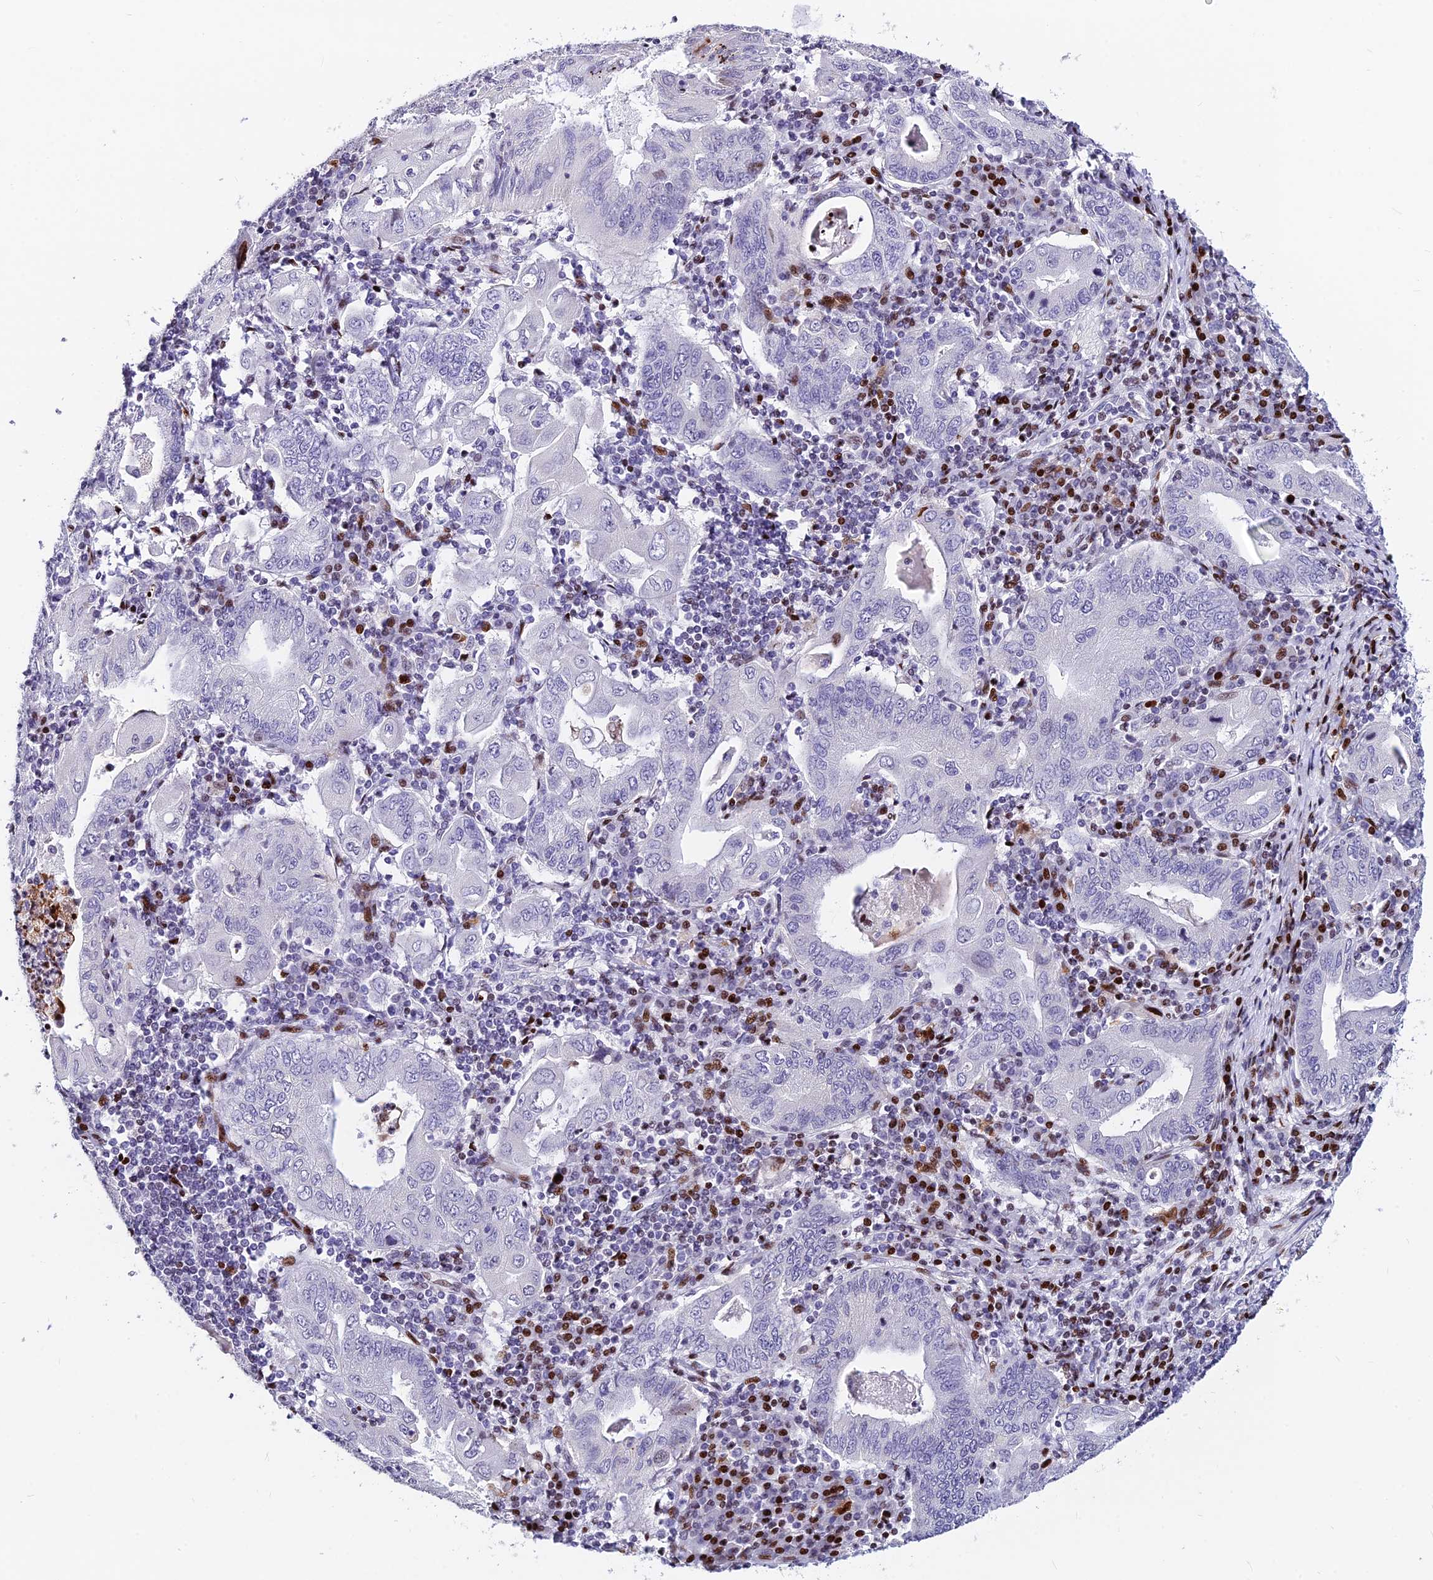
{"staining": {"intensity": "negative", "quantity": "none", "location": "none"}, "tissue": "stomach cancer", "cell_type": "Tumor cells", "image_type": "cancer", "snomed": [{"axis": "morphology", "description": "Normal tissue, NOS"}, {"axis": "morphology", "description": "Adenocarcinoma, NOS"}, {"axis": "topography", "description": "Esophagus"}, {"axis": "topography", "description": "Stomach, upper"}, {"axis": "topography", "description": "Peripheral nerve tissue"}], "caption": "An immunohistochemistry histopathology image of stomach cancer is shown. There is no staining in tumor cells of stomach cancer.", "gene": "PRPS1", "patient": {"sex": "male", "age": 62}}